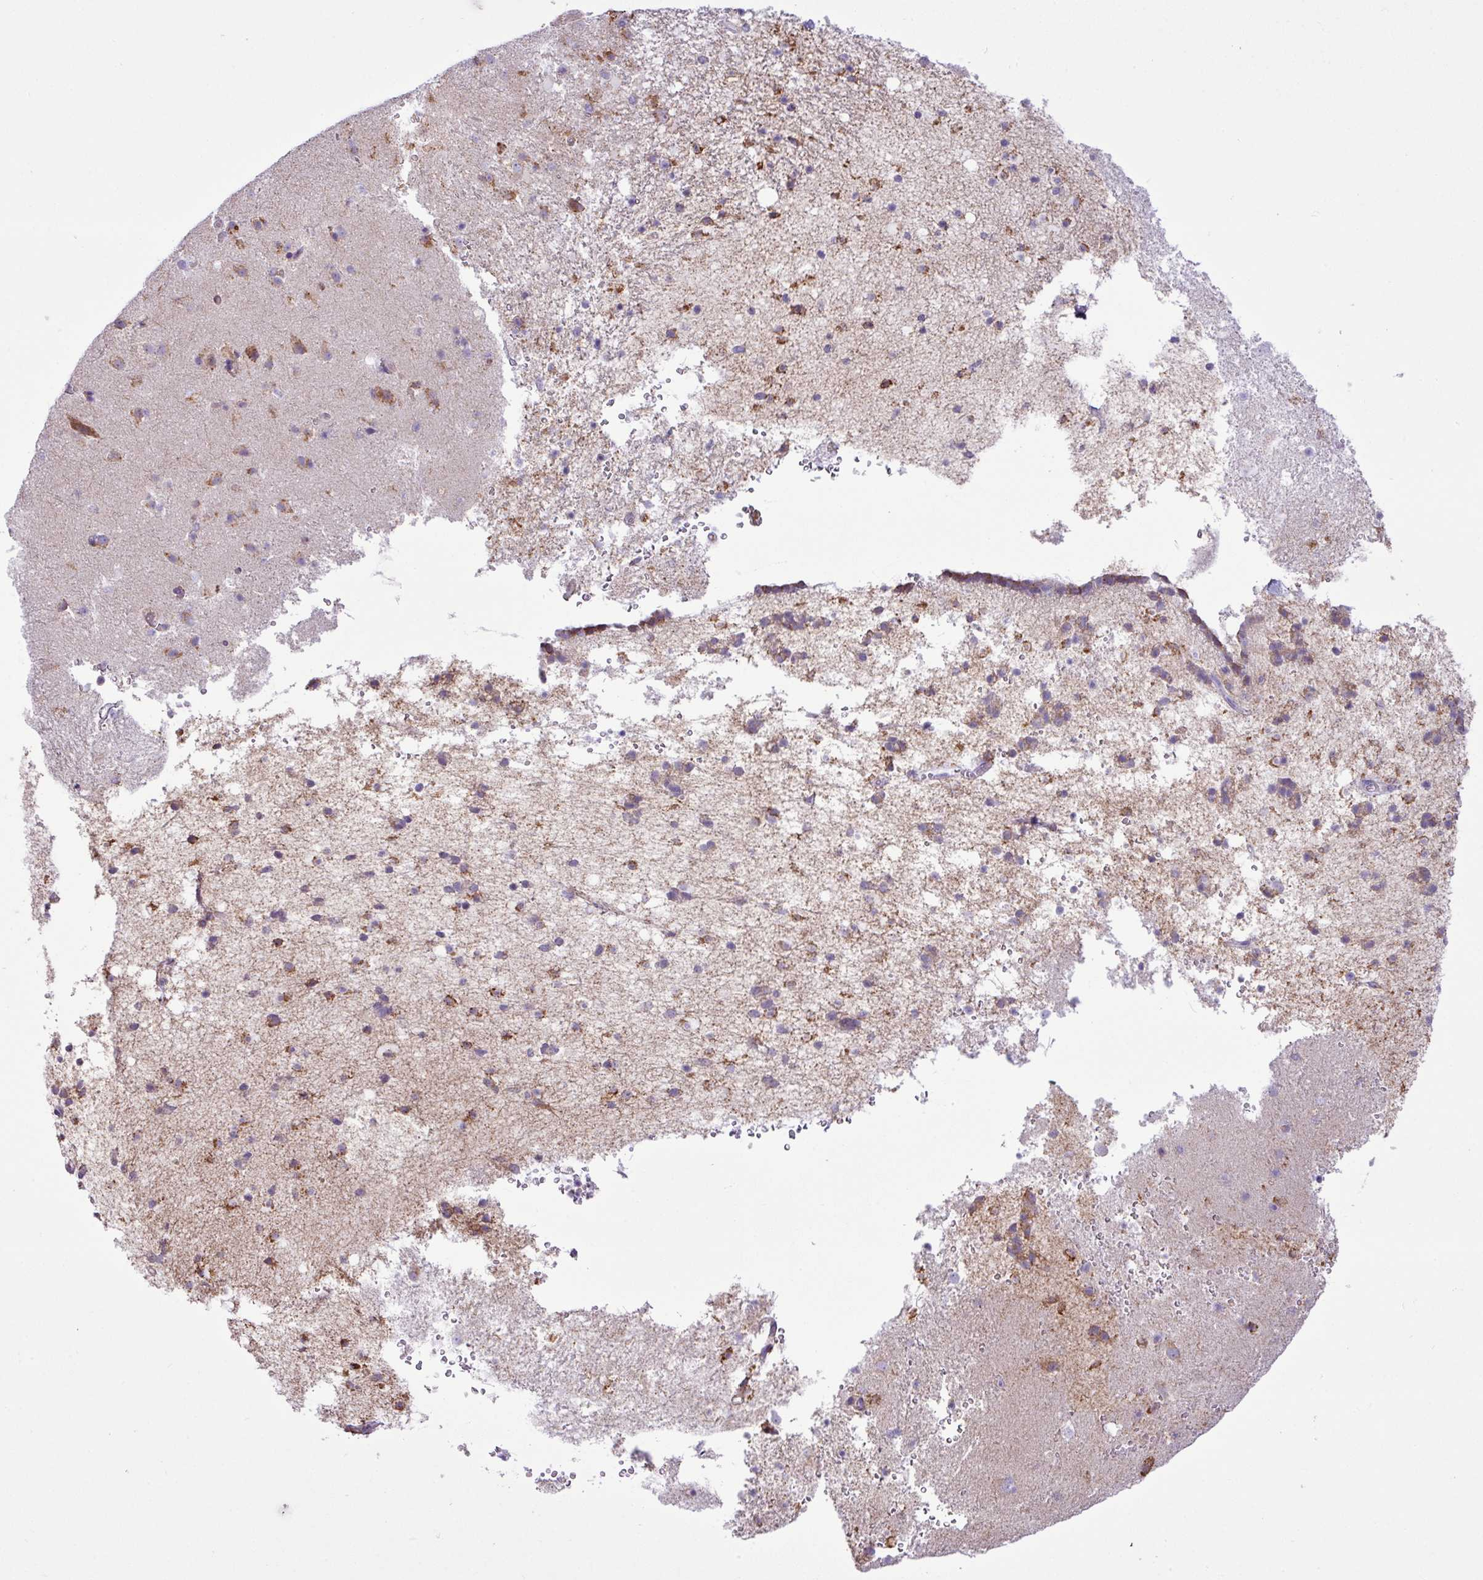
{"staining": {"intensity": "moderate", "quantity": "25%-75%", "location": "cytoplasmic/membranous"}, "tissue": "caudate", "cell_type": "Glial cells", "image_type": "normal", "snomed": [{"axis": "morphology", "description": "Normal tissue, NOS"}, {"axis": "topography", "description": "Lateral ventricle wall"}], "caption": "Immunohistochemistry of normal human caudate demonstrates medium levels of moderate cytoplasmic/membranous expression in approximately 25%-75% of glial cells.", "gene": "ZSCAN5A", "patient": {"sex": "male", "age": 37}}